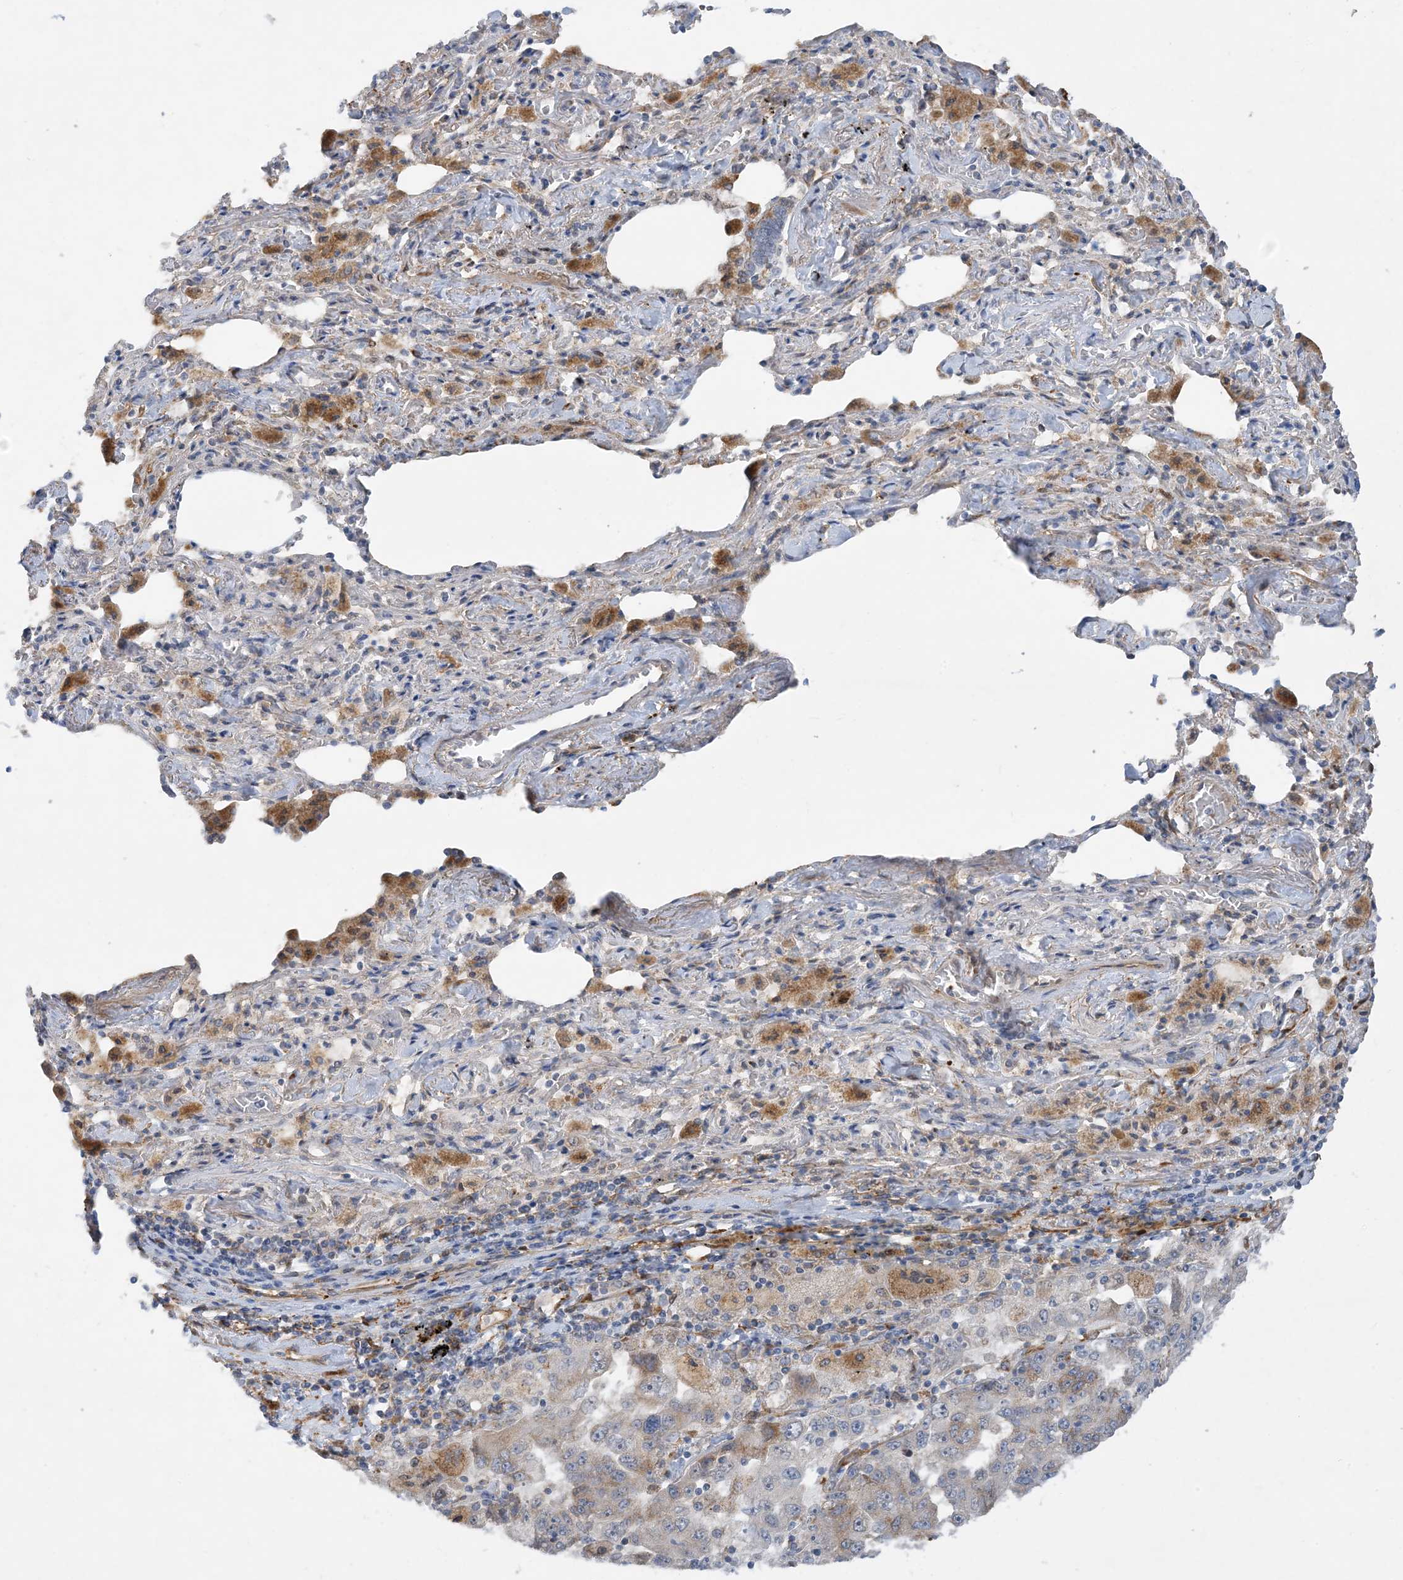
{"staining": {"intensity": "negative", "quantity": "none", "location": "none"}, "tissue": "lung cancer", "cell_type": "Tumor cells", "image_type": "cancer", "snomed": [{"axis": "morphology", "description": "Adenocarcinoma, NOS"}, {"axis": "topography", "description": "Lung"}], "caption": "DAB (3,3'-diaminobenzidine) immunohistochemical staining of human lung cancer reveals no significant staining in tumor cells.", "gene": "EIF2A", "patient": {"sex": "female", "age": 51}}